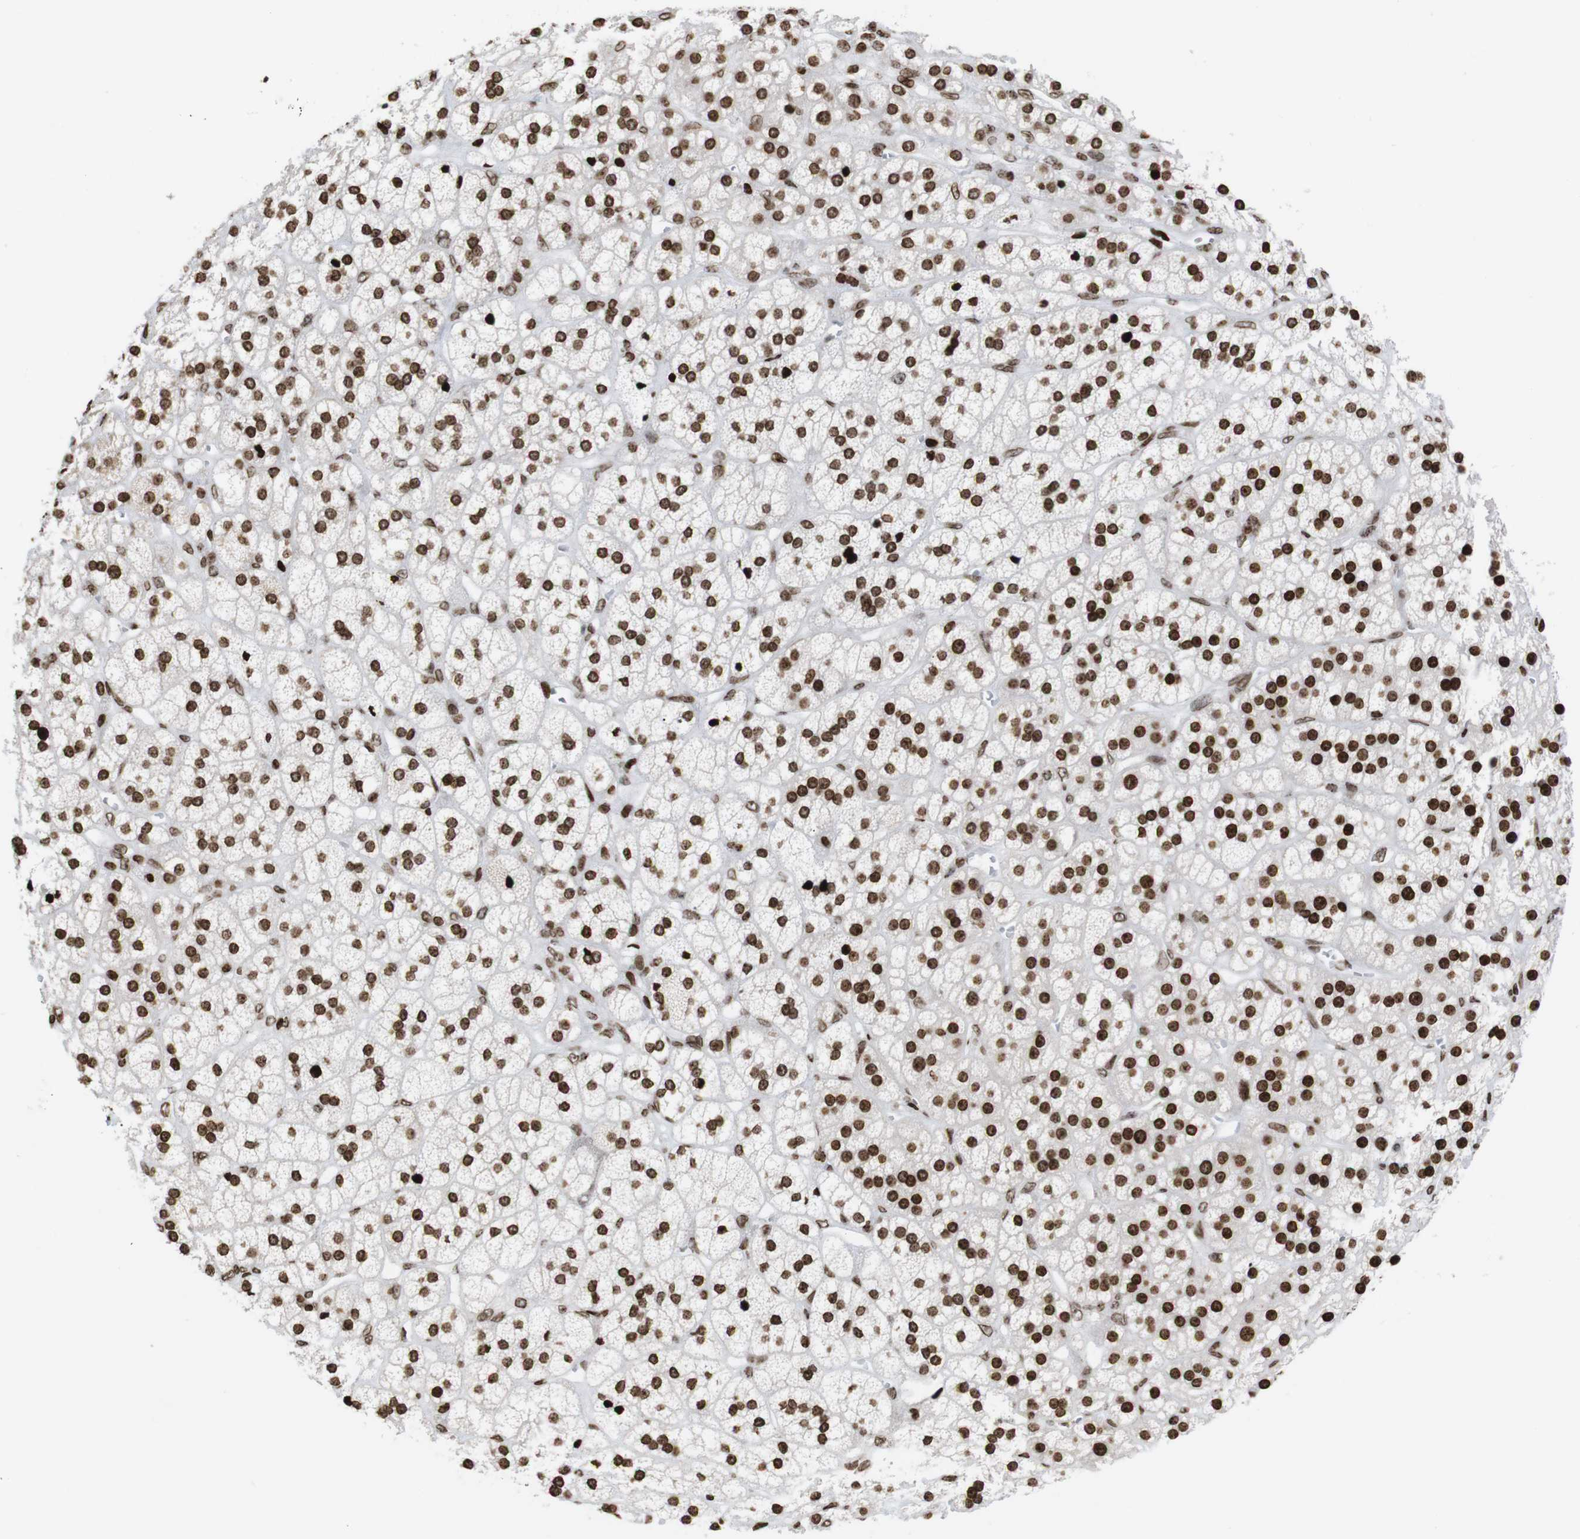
{"staining": {"intensity": "strong", "quantity": ">75%", "location": "nuclear"}, "tissue": "adrenal gland", "cell_type": "Glandular cells", "image_type": "normal", "snomed": [{"axis": "morphology", "description": "Normal tissue, NOS"}, {"axis": "topography", "description": "Adrenal gland"}], "caption": "Immunohistochemistry (IHC) photomicrograph of unremarkable human adrenal gland stained for a protein (brown), which shows high levels of strong nuclear expression in about >75% of glandular cells.", "gene": "H1", "patient": {"sex": "male", "age": 56}}